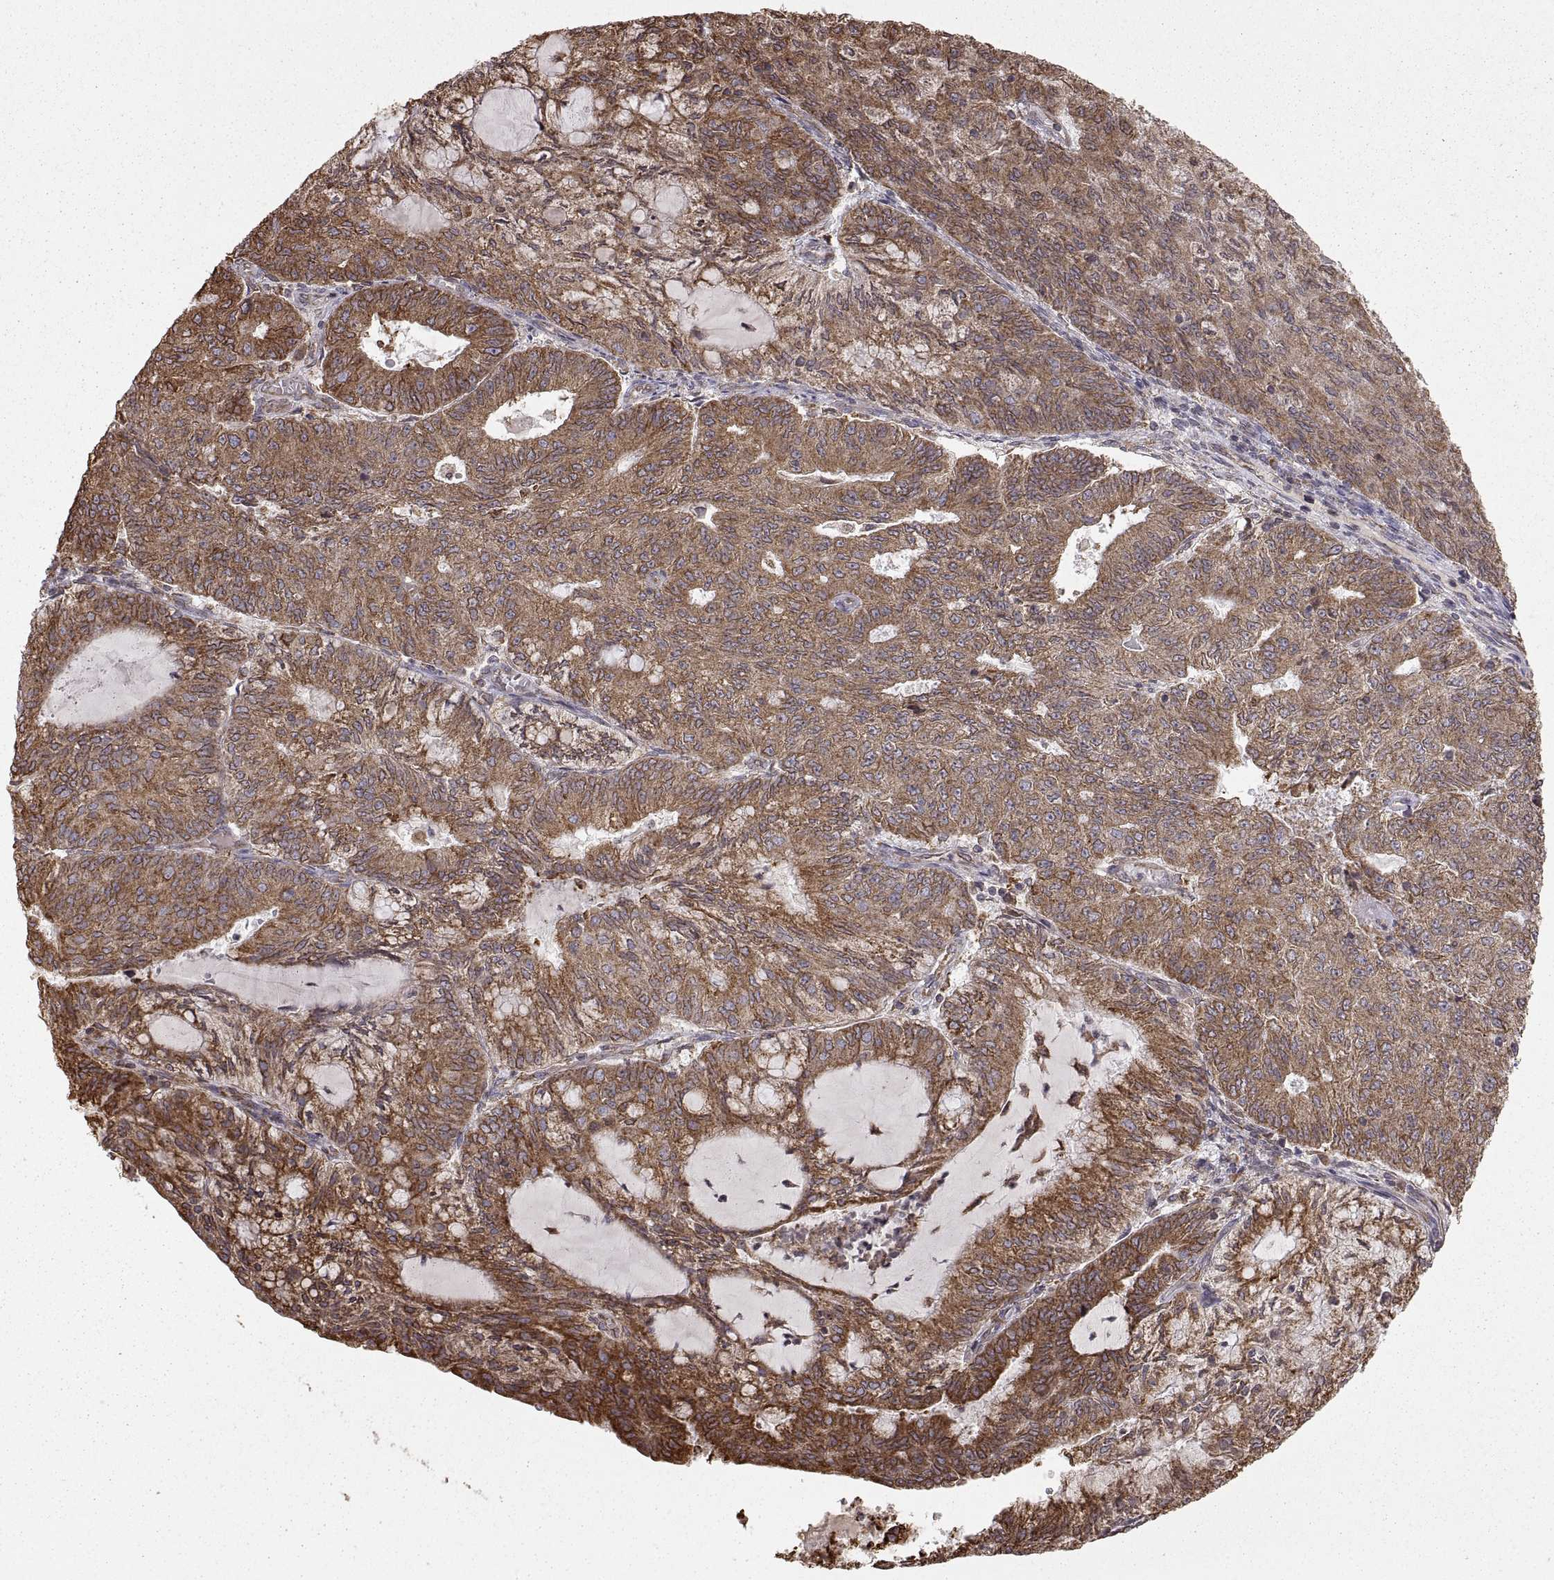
{"staining": {"intensity": "moderate", "quantity": ">75%", "location": "cytoplasmic/membranous"}, "tissue": "endometrial cancer", "cell_type": "Tumor cells", "image_type": "cancer", "snomed": [{"axis": "morphology", "description": "Adenocarcinoma, NOS"}, {"axis": "topography", "description": "Endometrium"}], "caption": "Endometrial cancer stained with a brown dye exhibits moderate cytoplasmic/membranous positive positivity in about >75% of tumor cells.", "gene": "PDIA3", "patient": {"sex": "female", "age": 82}}